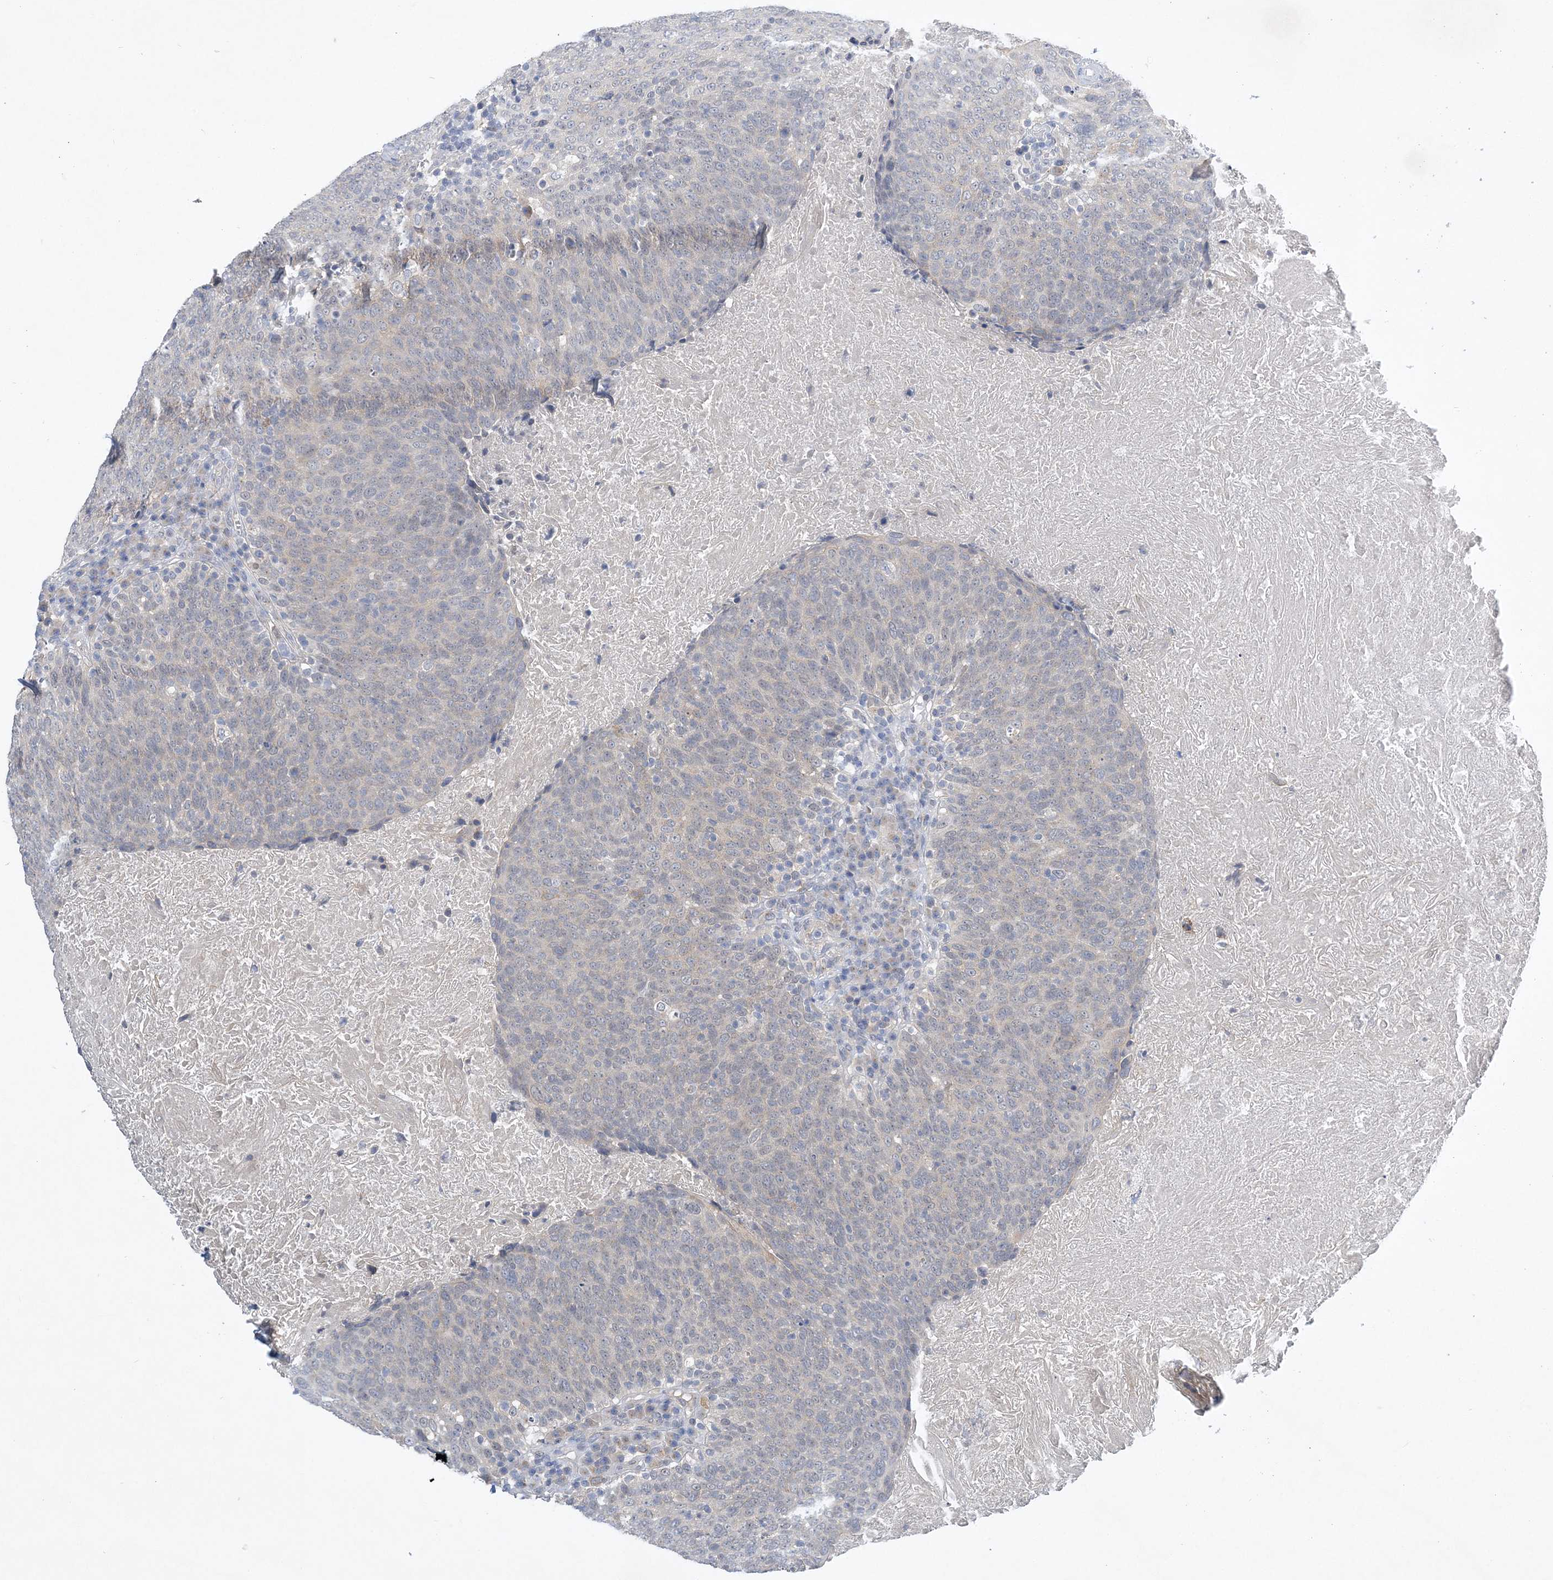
{"staining": {"intensity": "negative", "quantity": "none", "location": "none"}, "tissue": "head and neck cancer", "cell_type": "Tumor cells", "image_type": "cancer", "snomed": [{"axis": "morphology", "description": "Squamous cell carcinoma, NOS"}, {"axis": "morphology", "description": "Squamous cell carcinoma, metastatic, NOS"}, {"axis": "topography", "description": "Lymph node"}, {"axis": "topography", "description": "Head-Neck"}], "caption": "Human head and neck squamous cell carcinoma stained for a protein using immunohistochemistry exhibits no positivity in tumor cells.", "gene": "ANKRD35", "patient": {"sex": "male", "age": 62}}